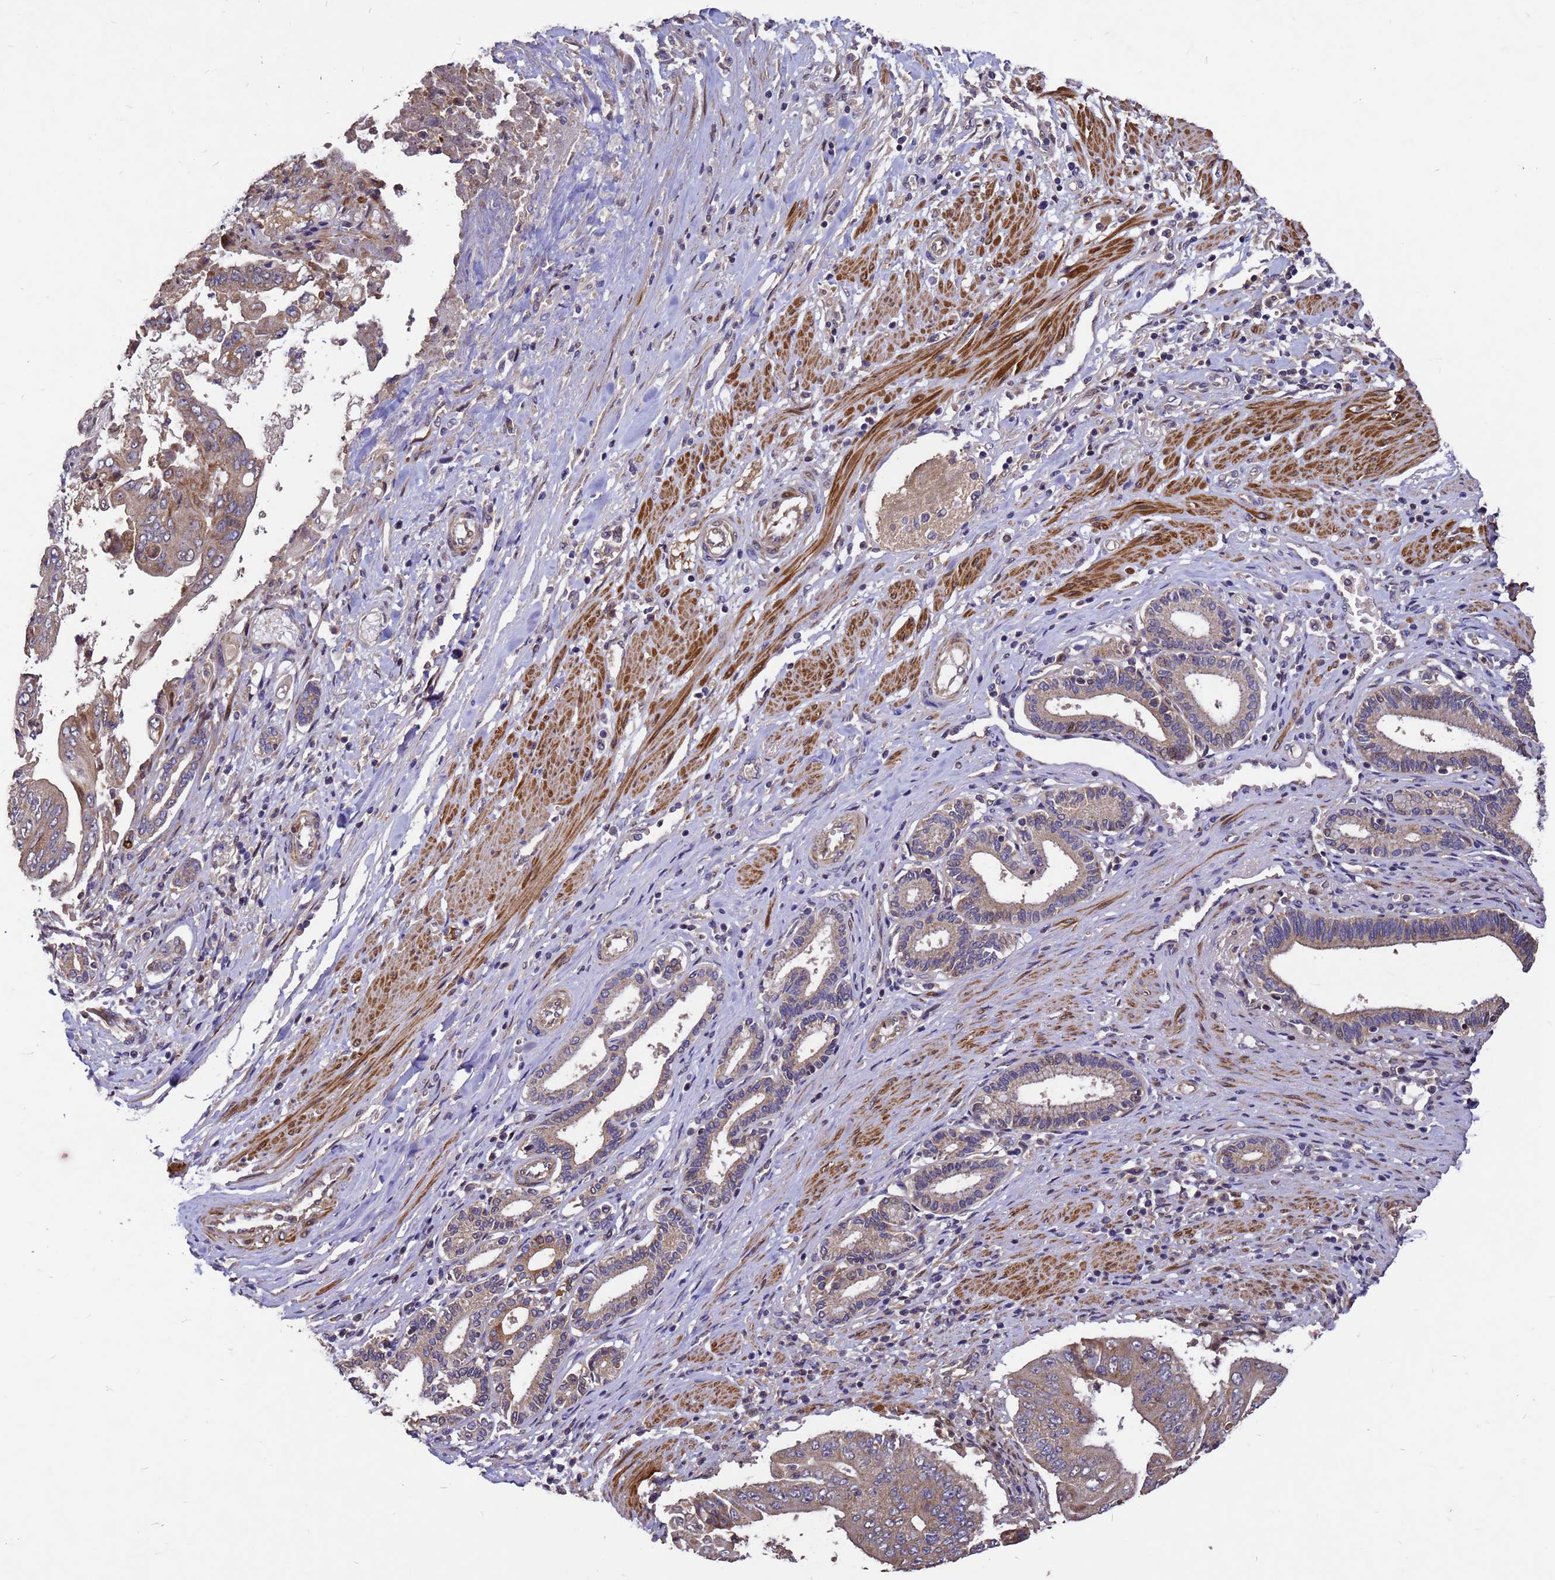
{"staining": {"intensity": "moderate", "quantity": ">75%", "location": "cytoplasmic/membranous"}, "tissue": "pancreatic cancer", "cell_type": "Tumor cells", "image_type": "cancer", "snomed": [{"axis": "morphology", "description": "Adenocarcinoma, NOS"}, {"axis": "topography", "description": "Pancreas"}], "caption": "An immunohistochemistry (IHC) micrograph of neoplastic tissue is shown. Protein staining in brown shows moderate cytoplasmic/membranous positivity in pancreatic adenocarcinoma within tumor cells.", "gene": "RSPRY1", "patient": {"sex": "female", "age": 77}}